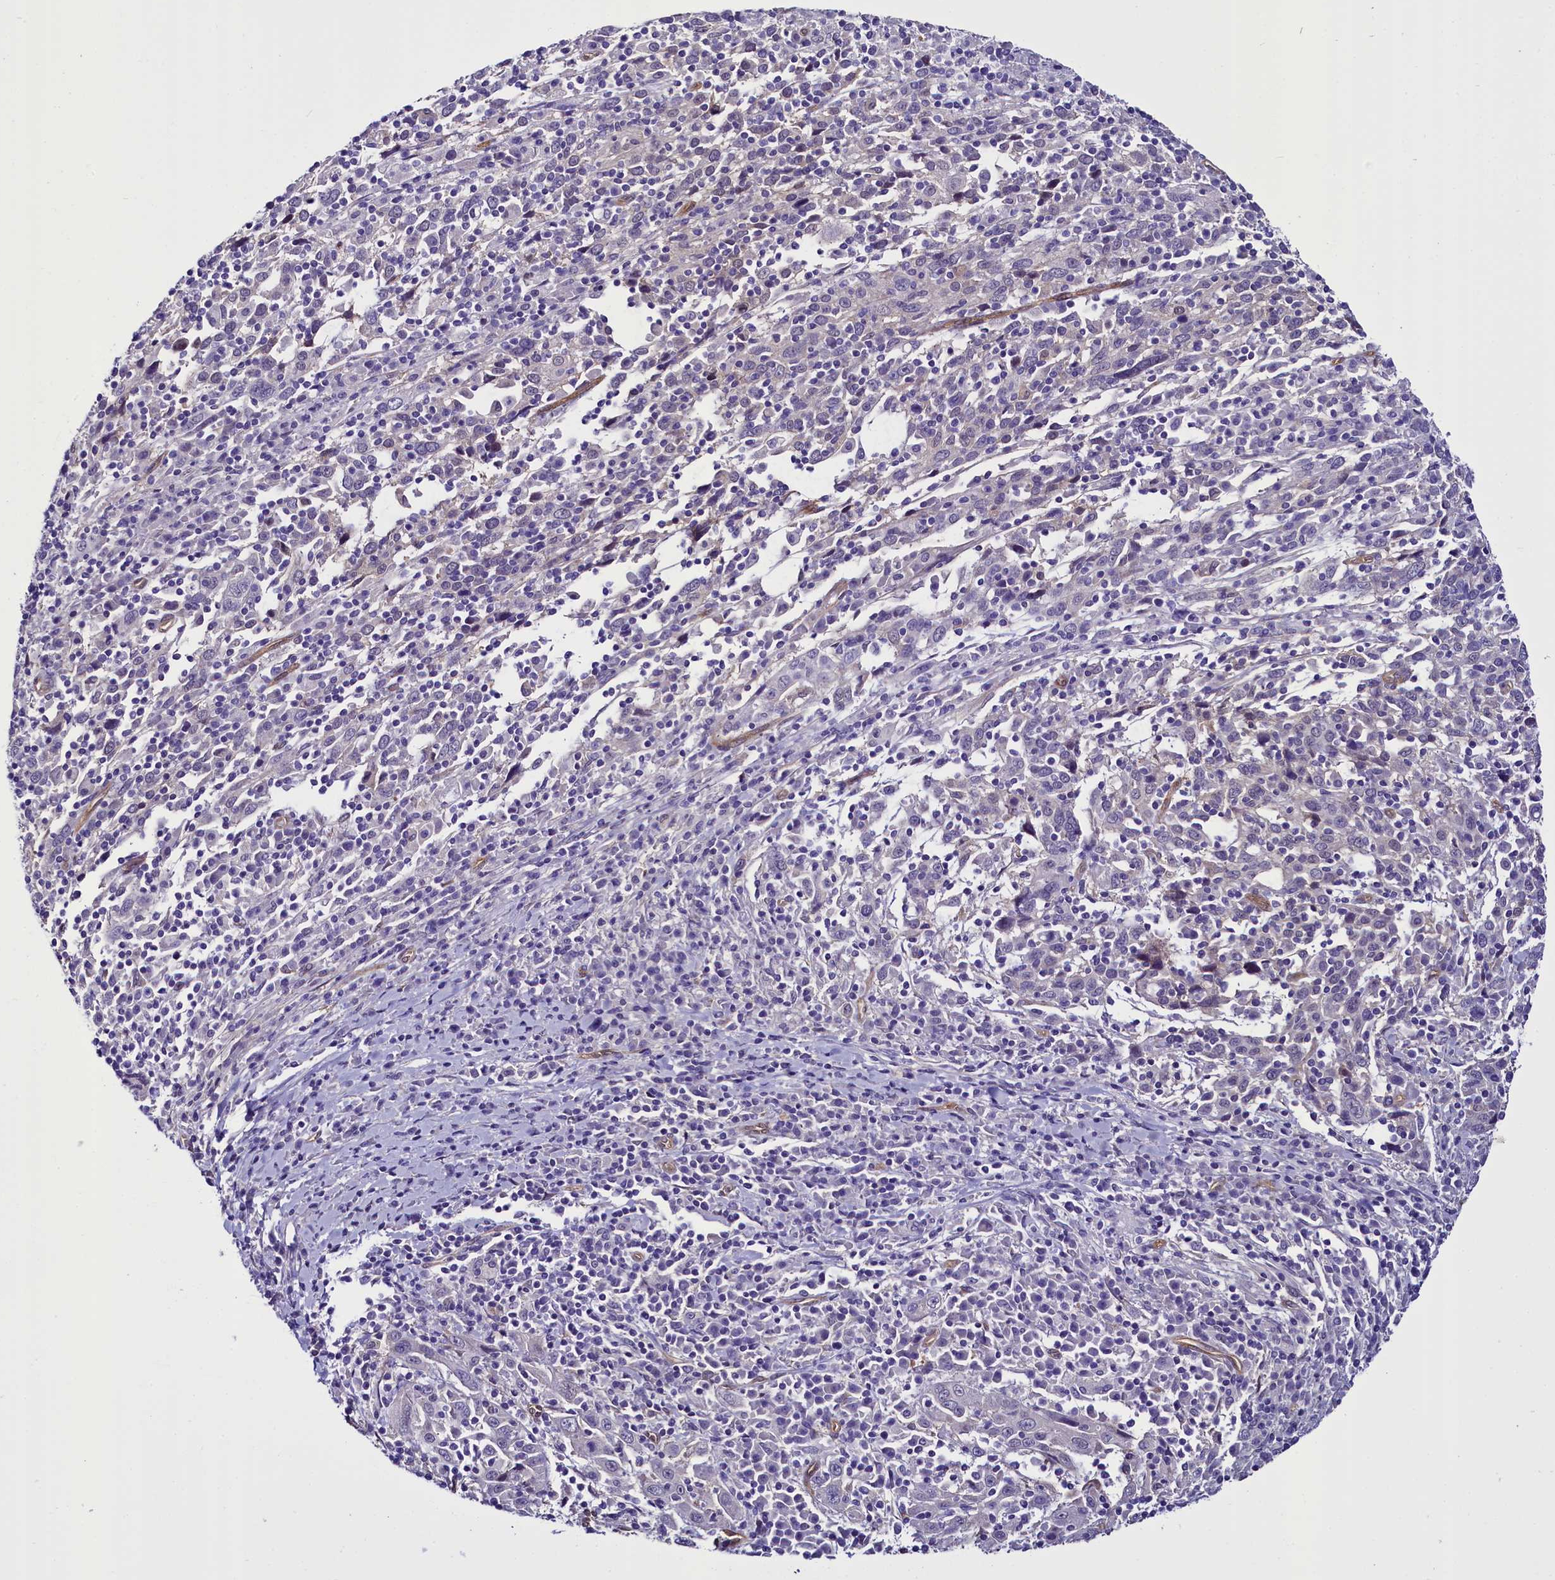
{"staining": {"intensity": "negative", "quantity": "none", "location": "none"}, "tissue": "cervical cancer", "cell_type": "Tumor cells", "image_type": "cancer", "snomed": [{"axis": "morphology", "description": "Squamous cell carcinoma, NOS"}, {"axis": "topography", "description": "Cervix"}], "caption": "There is no significant expression in tumor cells of squamous cell carcinoma (cervical).", "gene": "STXBP1", "patient": {"sex": "female", "age": 46}}